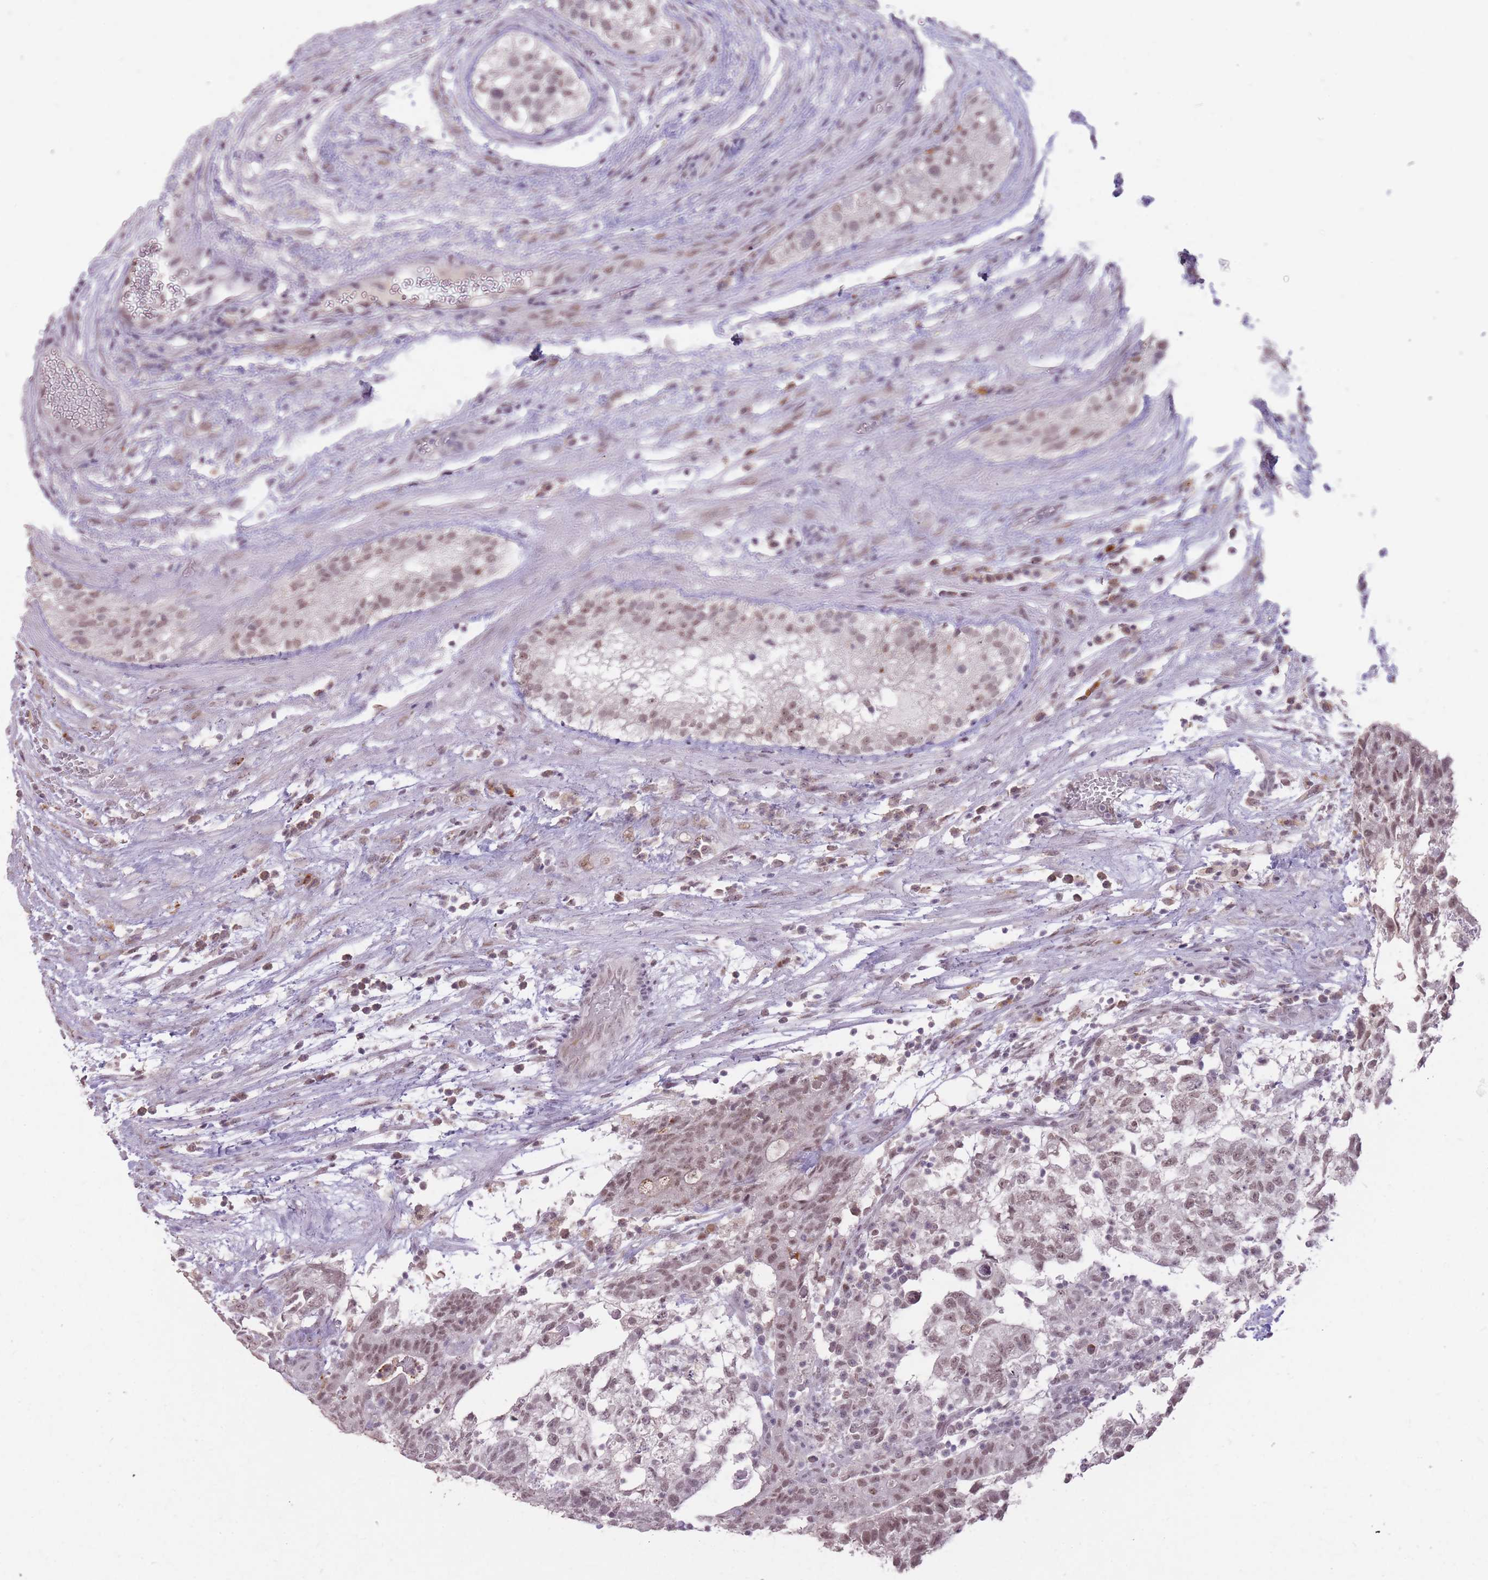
{"staining": {"intensity": "weak", "quantity": ">75%", "location": "nuclear"}, "tissue": "testis cancer", "cell_type": "Tumor cells", "image_type": "cancer", "snomed": [{"axis": "morphology", "description": "Normal tissue, NOS"}, {"axis": "morphology", "description": "Carcinoma, Embryonal, NOS"}, {"axis": "topography", "description": "Testis"}], "caption": "Immunohistochemical staining of embryonal carcinoma (testis) reveals low levels of weak nuclear expression in about >75% of tumor cells. Nuclei are stained in blue.", "gene": "HNRNPUL1", "patient": {"sex": "male", "age": 32}}